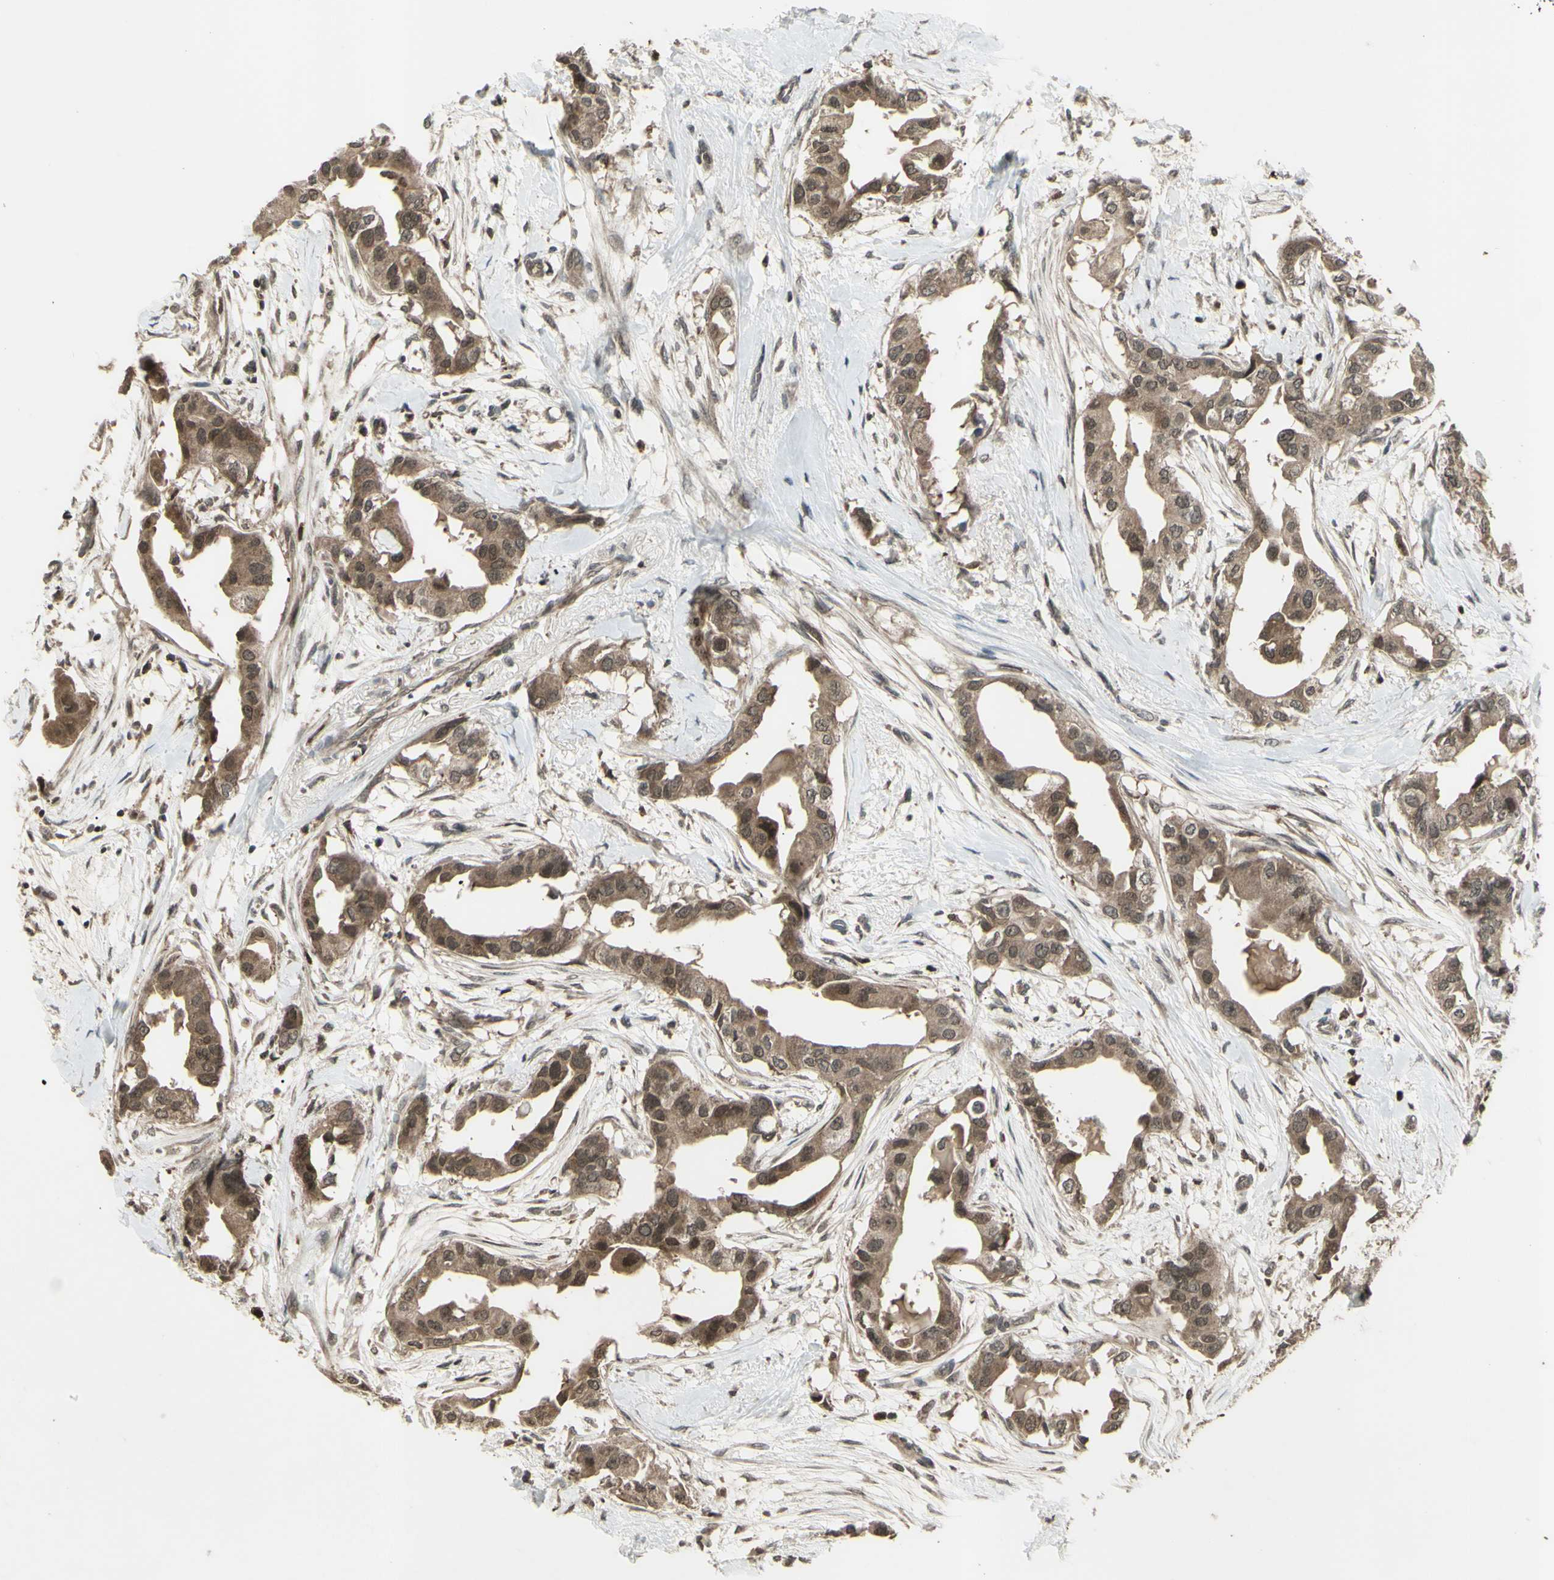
{"staining": {"intensity": "moderate", "quantity": ">75%", "location": "cytoplasmic/membranous,nuclear"}, "tissue": "breast cancer", "cell_type": "Tumor cells", "image_type": "cancer", "snomed": [{"axis": "morphology", "description": "Duct carcinoma"}, {"axis": "topography", "description": "Breast"}], "caption": "Moderate cytoplasmic/membranous and nuclear expression for a protein is identified in approximately >75% of tumor cells of breast invasive ductal carcinoma using immunohistochemistry (IHC).", "gene": "BLNK", "patient": {"sex": "female", "age": 40}}